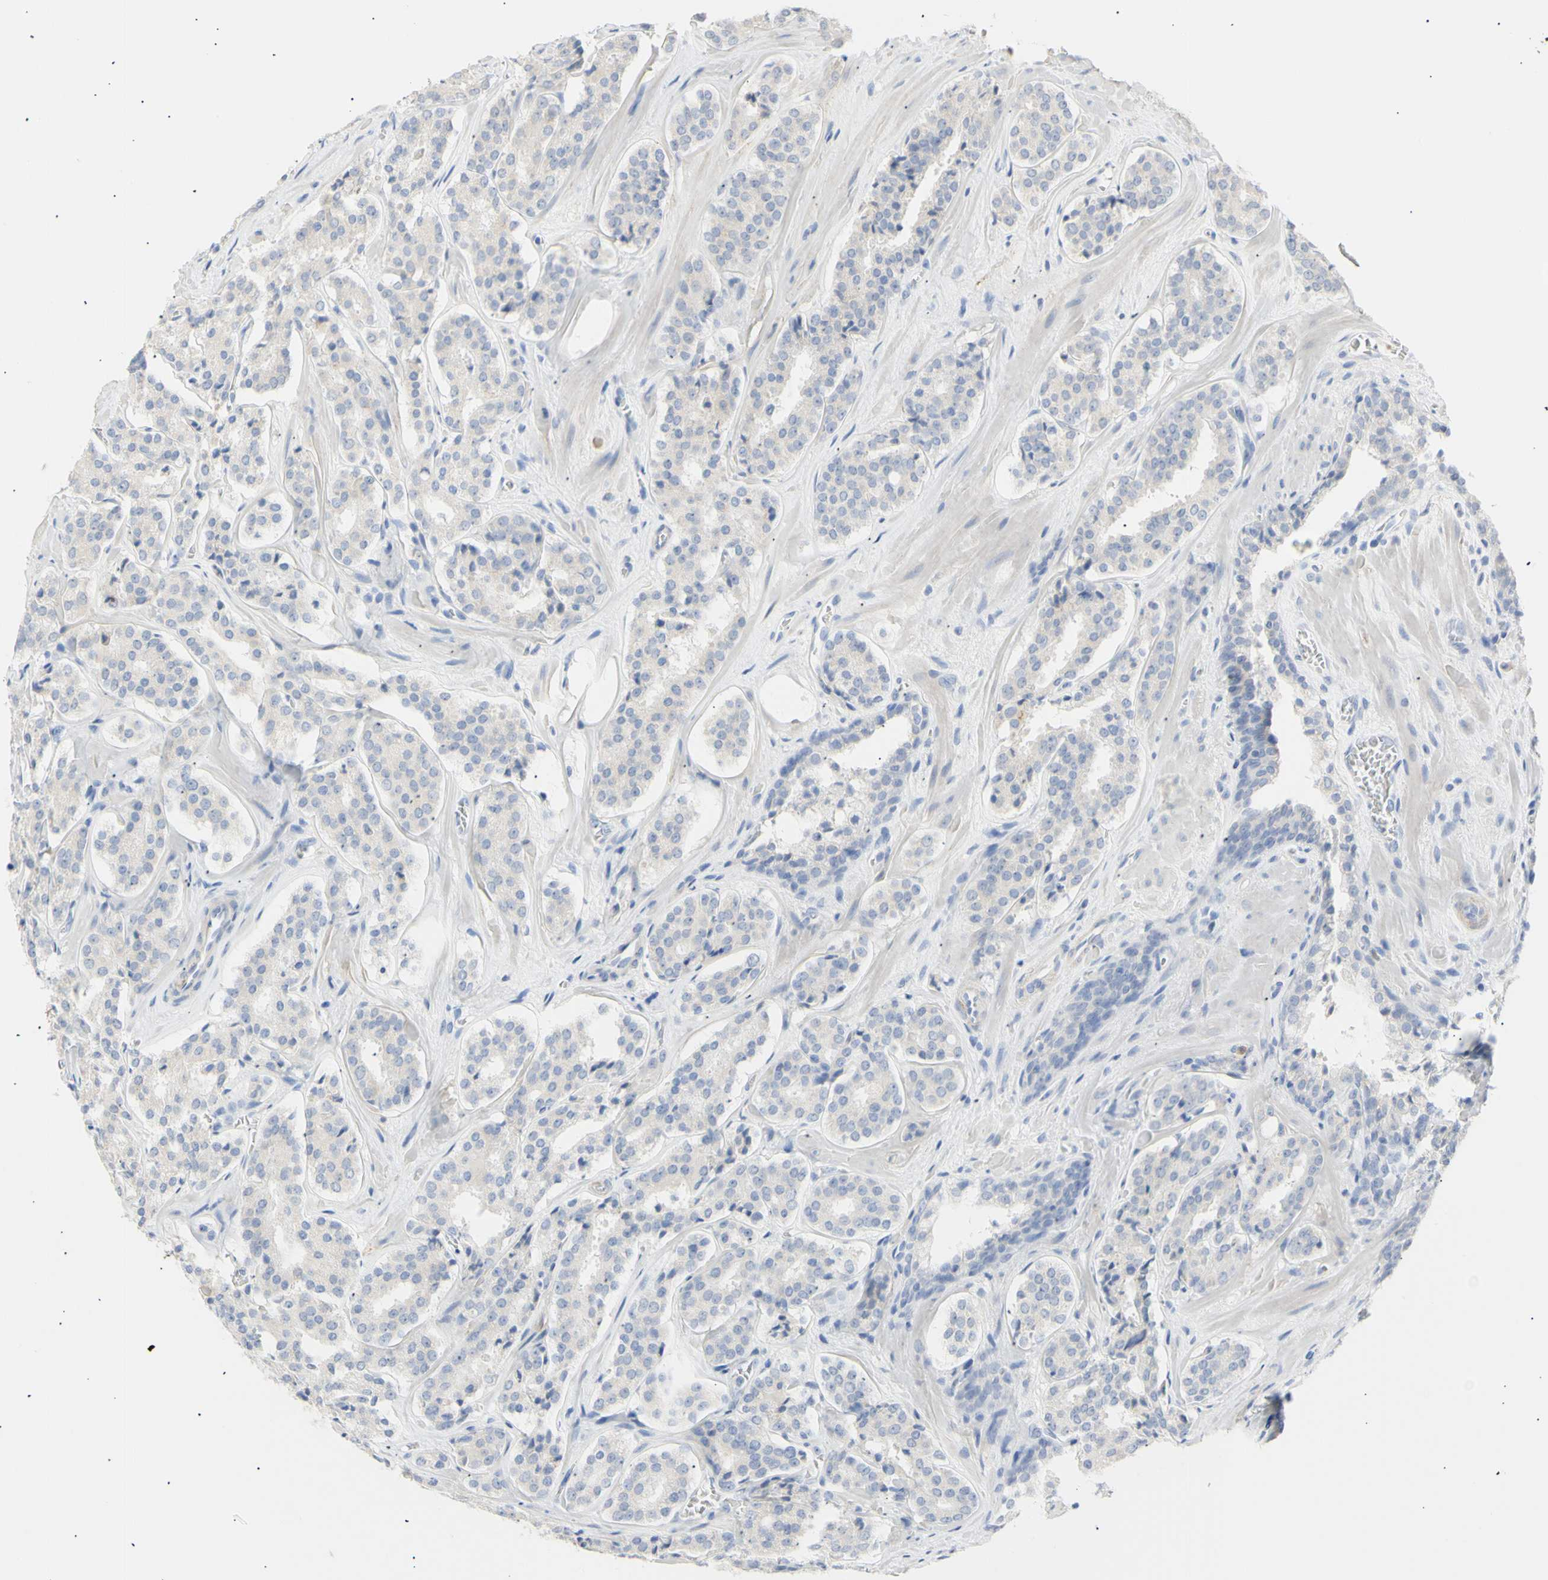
{"staining": {"intensity": "negative", "quantity": "none", "location": "none"}, "tissue": "prostate cancer", "cell_type": "Tumor cells", "image_type": "cancer", "snomed": [{"axis": "morphology", "description": "Adenocarcinoma, High grade"}, {"axis": "topography", "description": "Prostate"}], "caption": "IHC micrograph of neoplastic tissue: human prostate cancer stained with DAB displays no significant protein positivity in tumor cells. Brightfield microscopy of immunohistochemistry stained with DAB (brown) and hematoxylin (blue), captured at high magnification.", "gene": "B4GALNT3", "patient": {"sex": "male", "age": 60}}